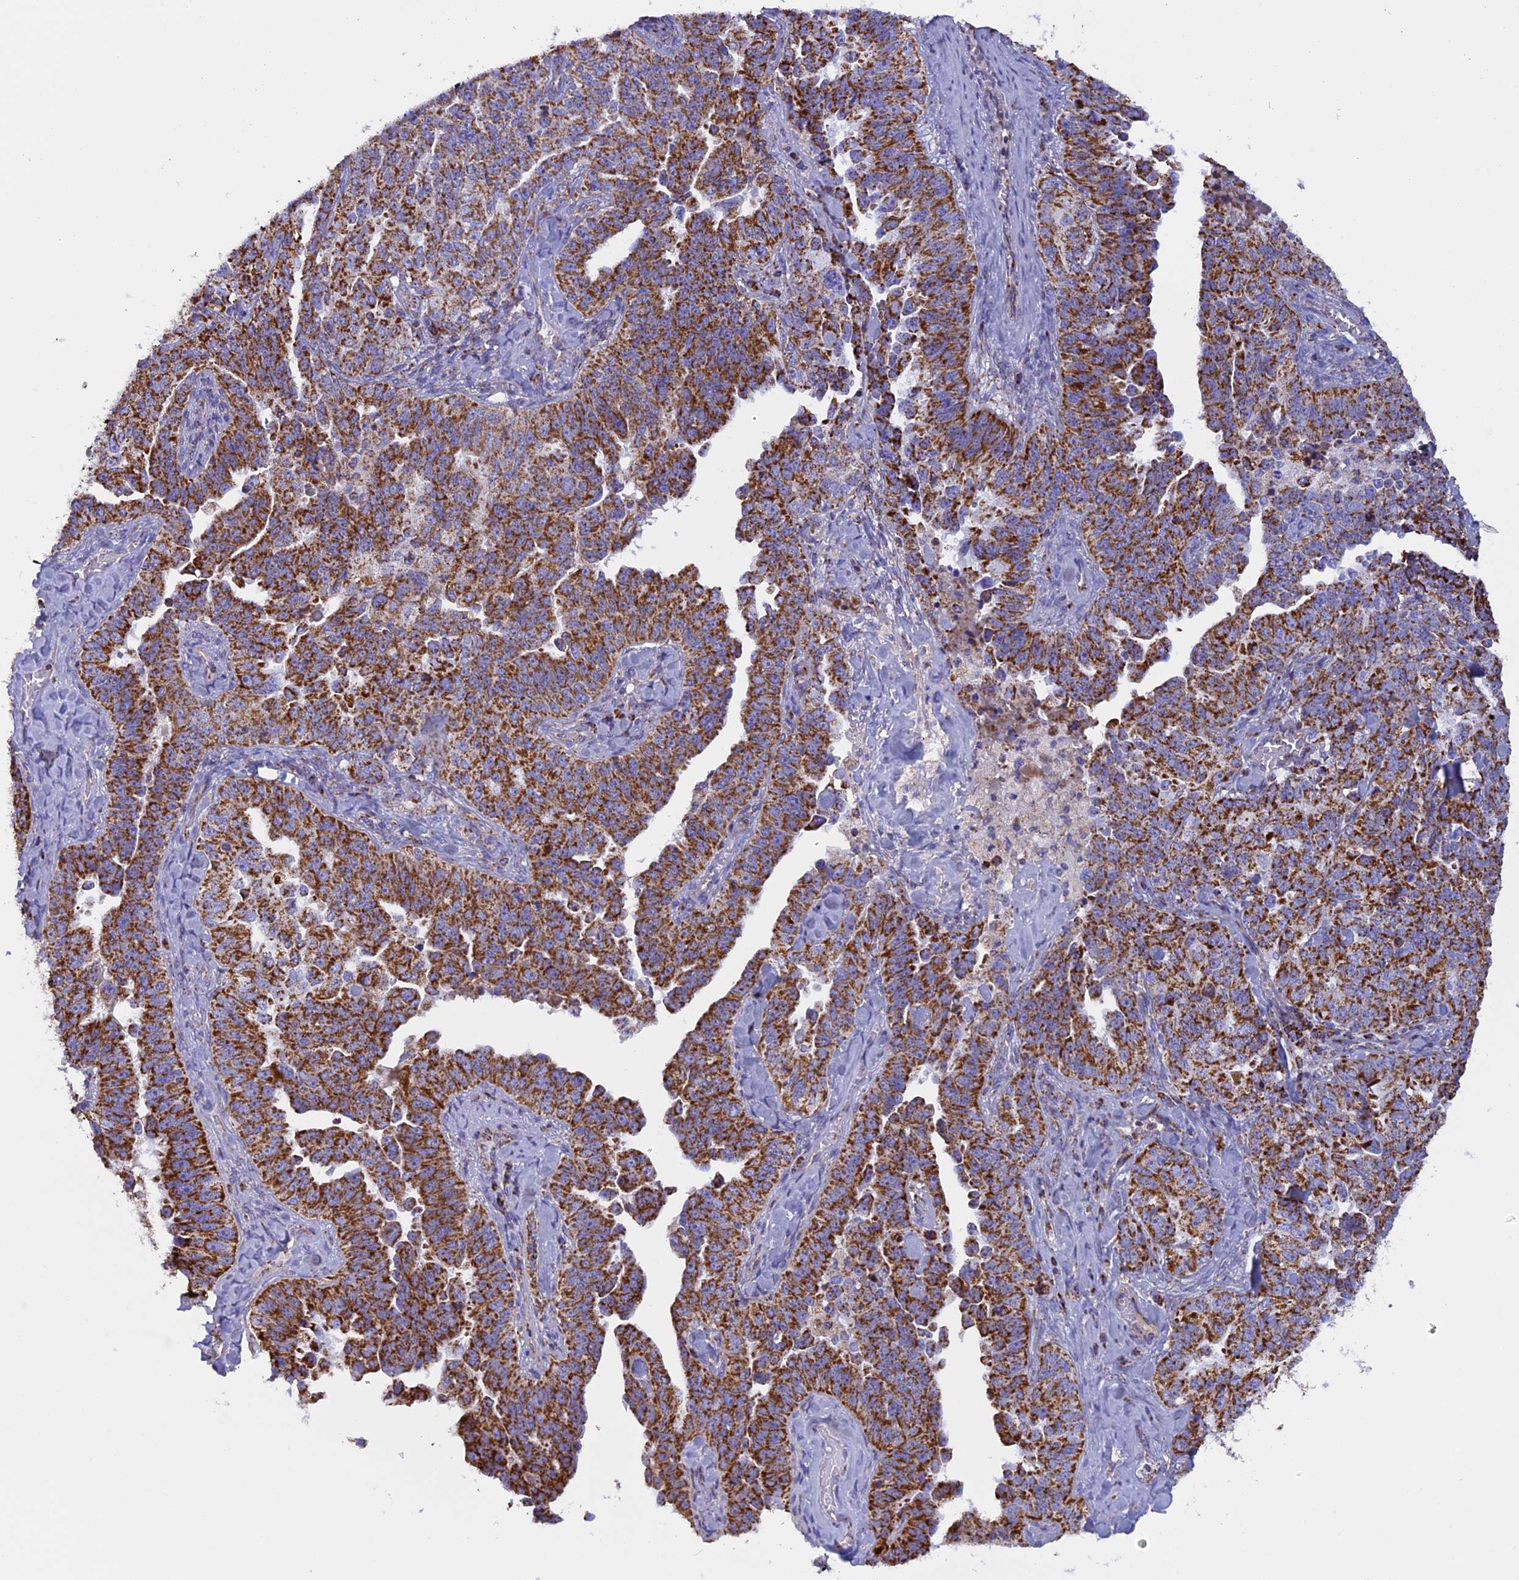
{"staining": {"intensity": "strong", "quantity": ">75%", "location": "cytoplasmic/membranous"}, "tissue": "ovarian cancer", "cell_type": "Tumor cells", "image_type": "cancer", "snomed": [{"axis": "morphology", "description": "Carcinoma, endometroid"}, {"axis": "topography", "description": "Ovary"}], "caption": "Immunohistochemistry photomicrograph of neoplastic tissue: endometroid carcinoma (ovarian) stained using immunohistochemistry (IHC) demonstrates high levels of strong protein expression localized specifically in the cytoplasmic/membranous of tumor cells, appearing as a cytoplasmic/membranous brown color.", "gene": "KCNG1", "patient": {"sex": "female", "age": 62}}